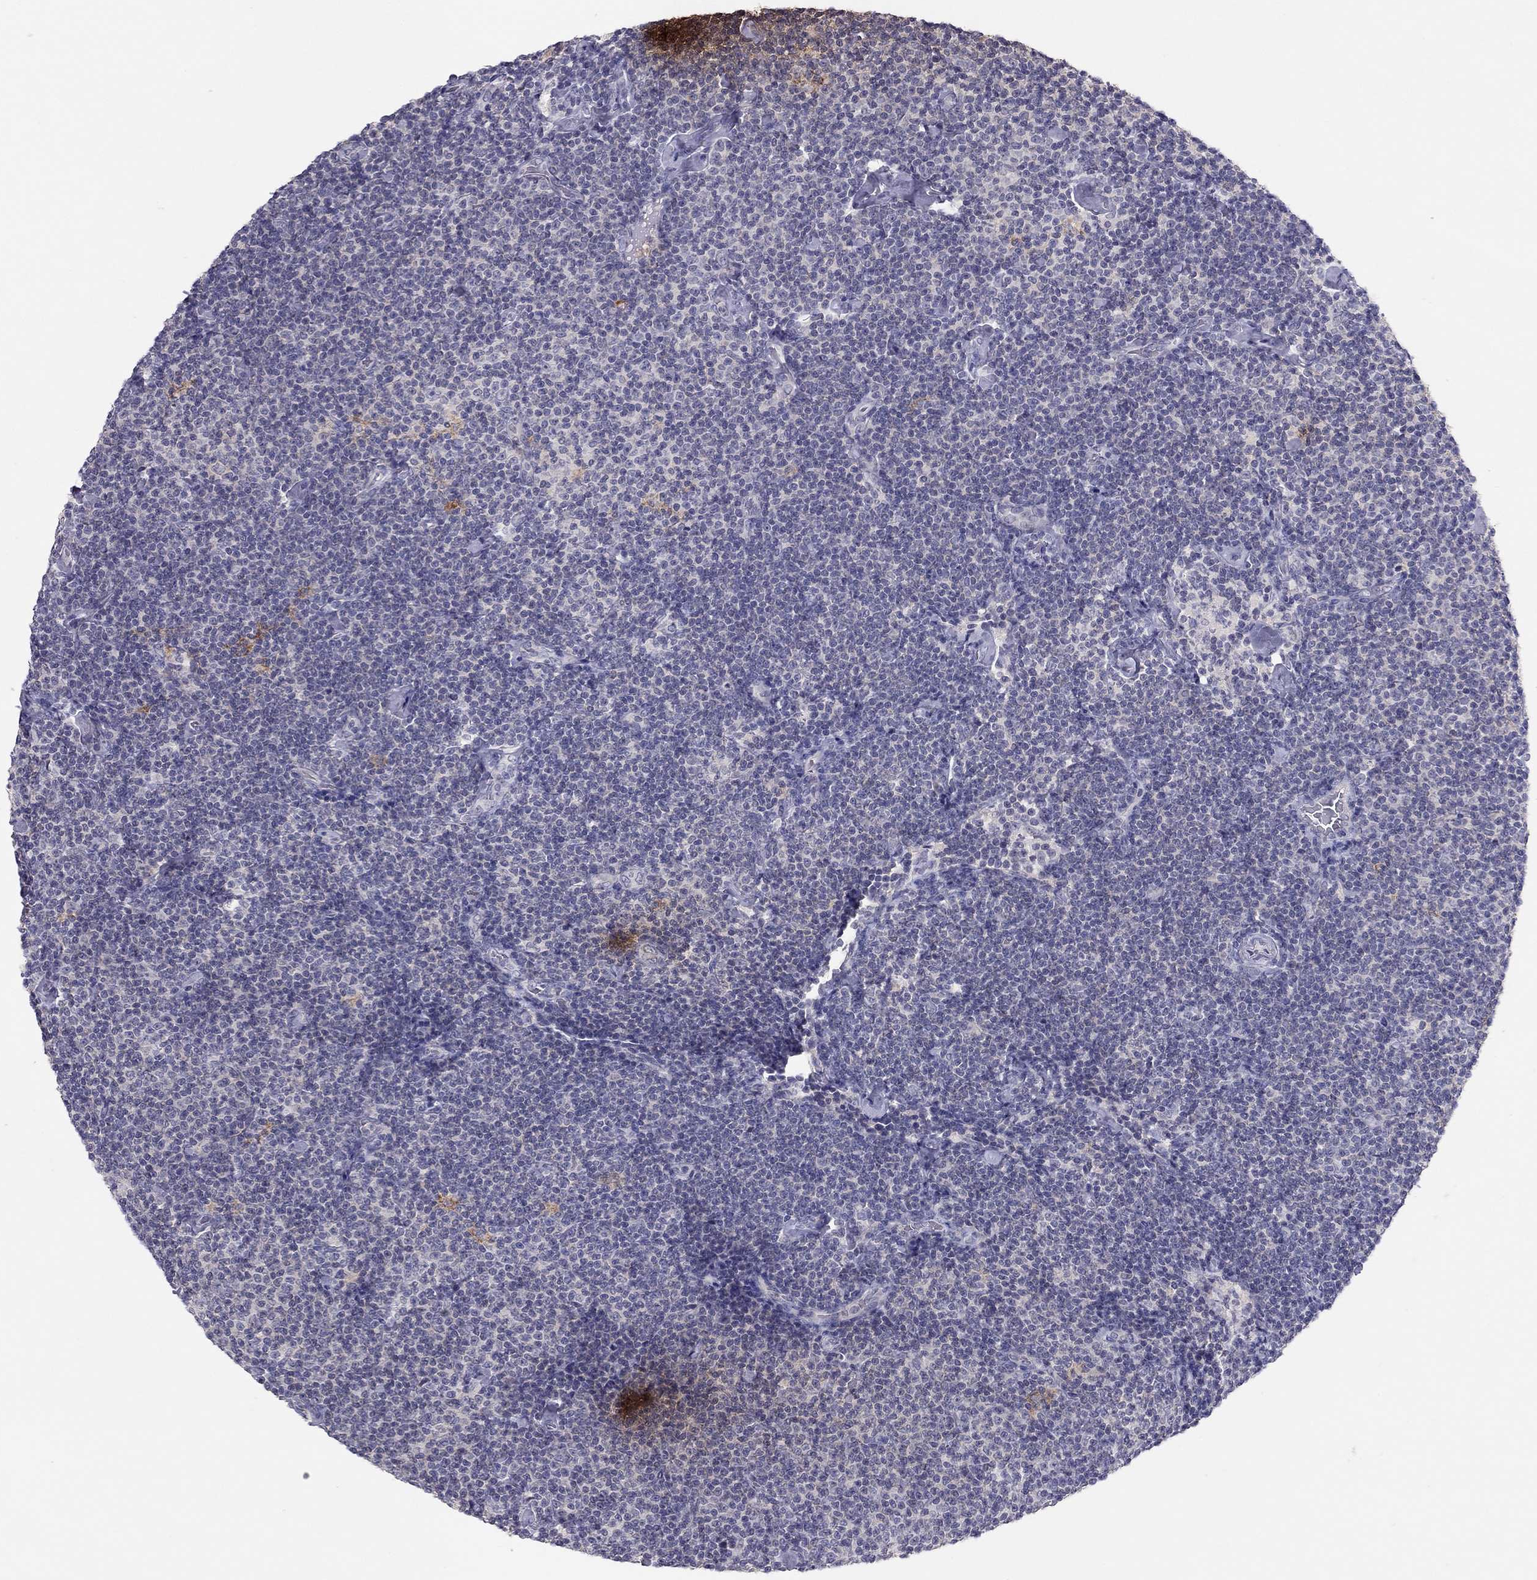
{"staining": {"intensity": "negative", "quantity": "none", "location": "none"}, "tissue": "lymphoma", "cell_type": "Tumor cells", "image_type": "cancer", "snomed": [{"axis": "morphology", "description": "Malignant lymphoma, non-Hodgkin's type, Low grade"}, {"axis": "topography", "description": "Lymph node"}], "caption": "A histopathology image of human lymphoma is negative for staining in tumor cells.", "gene": "ADORA2A", "patient": {"sex": "male", "age": 81}}